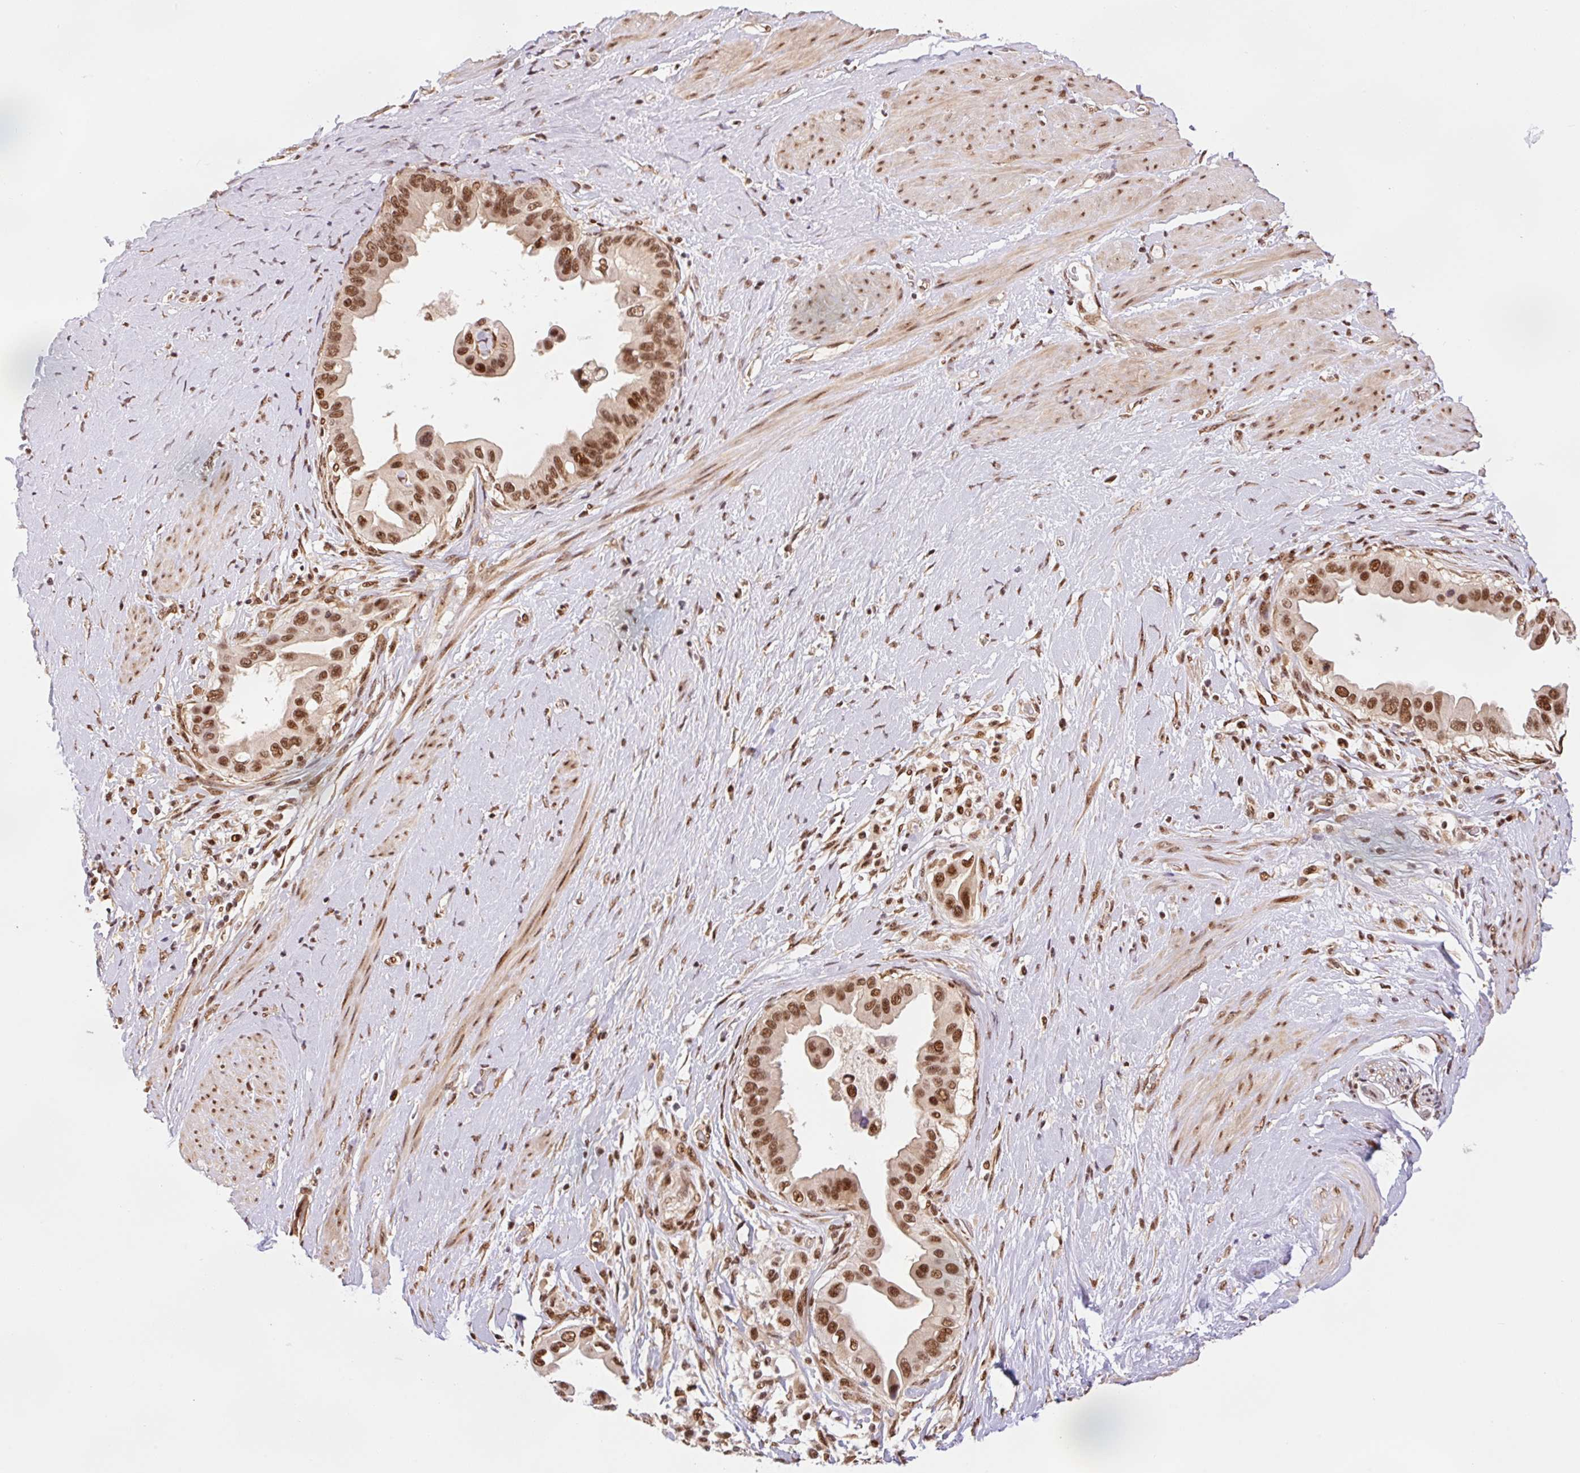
{"staining": {"intensity": "moderate", "quantity": ">75%", "location": "nuclear"}, "tissue": "pancreatic cancer", "cell_type": "Tumor cells", "image_type": "cancer", "snomed": [{"axis": "morphology", "description": "Adenocarcinoma, NOS"}, {"axis": "topography", "description": "Pancreas"}], "caption": "The immunohistochemical stain highlights moderate nuclear expression in tumor cells of adenocarcinoma (pancreatic) tissue.", "gene": "INTS8", "patient": {"sex": "female", "age": 56}}